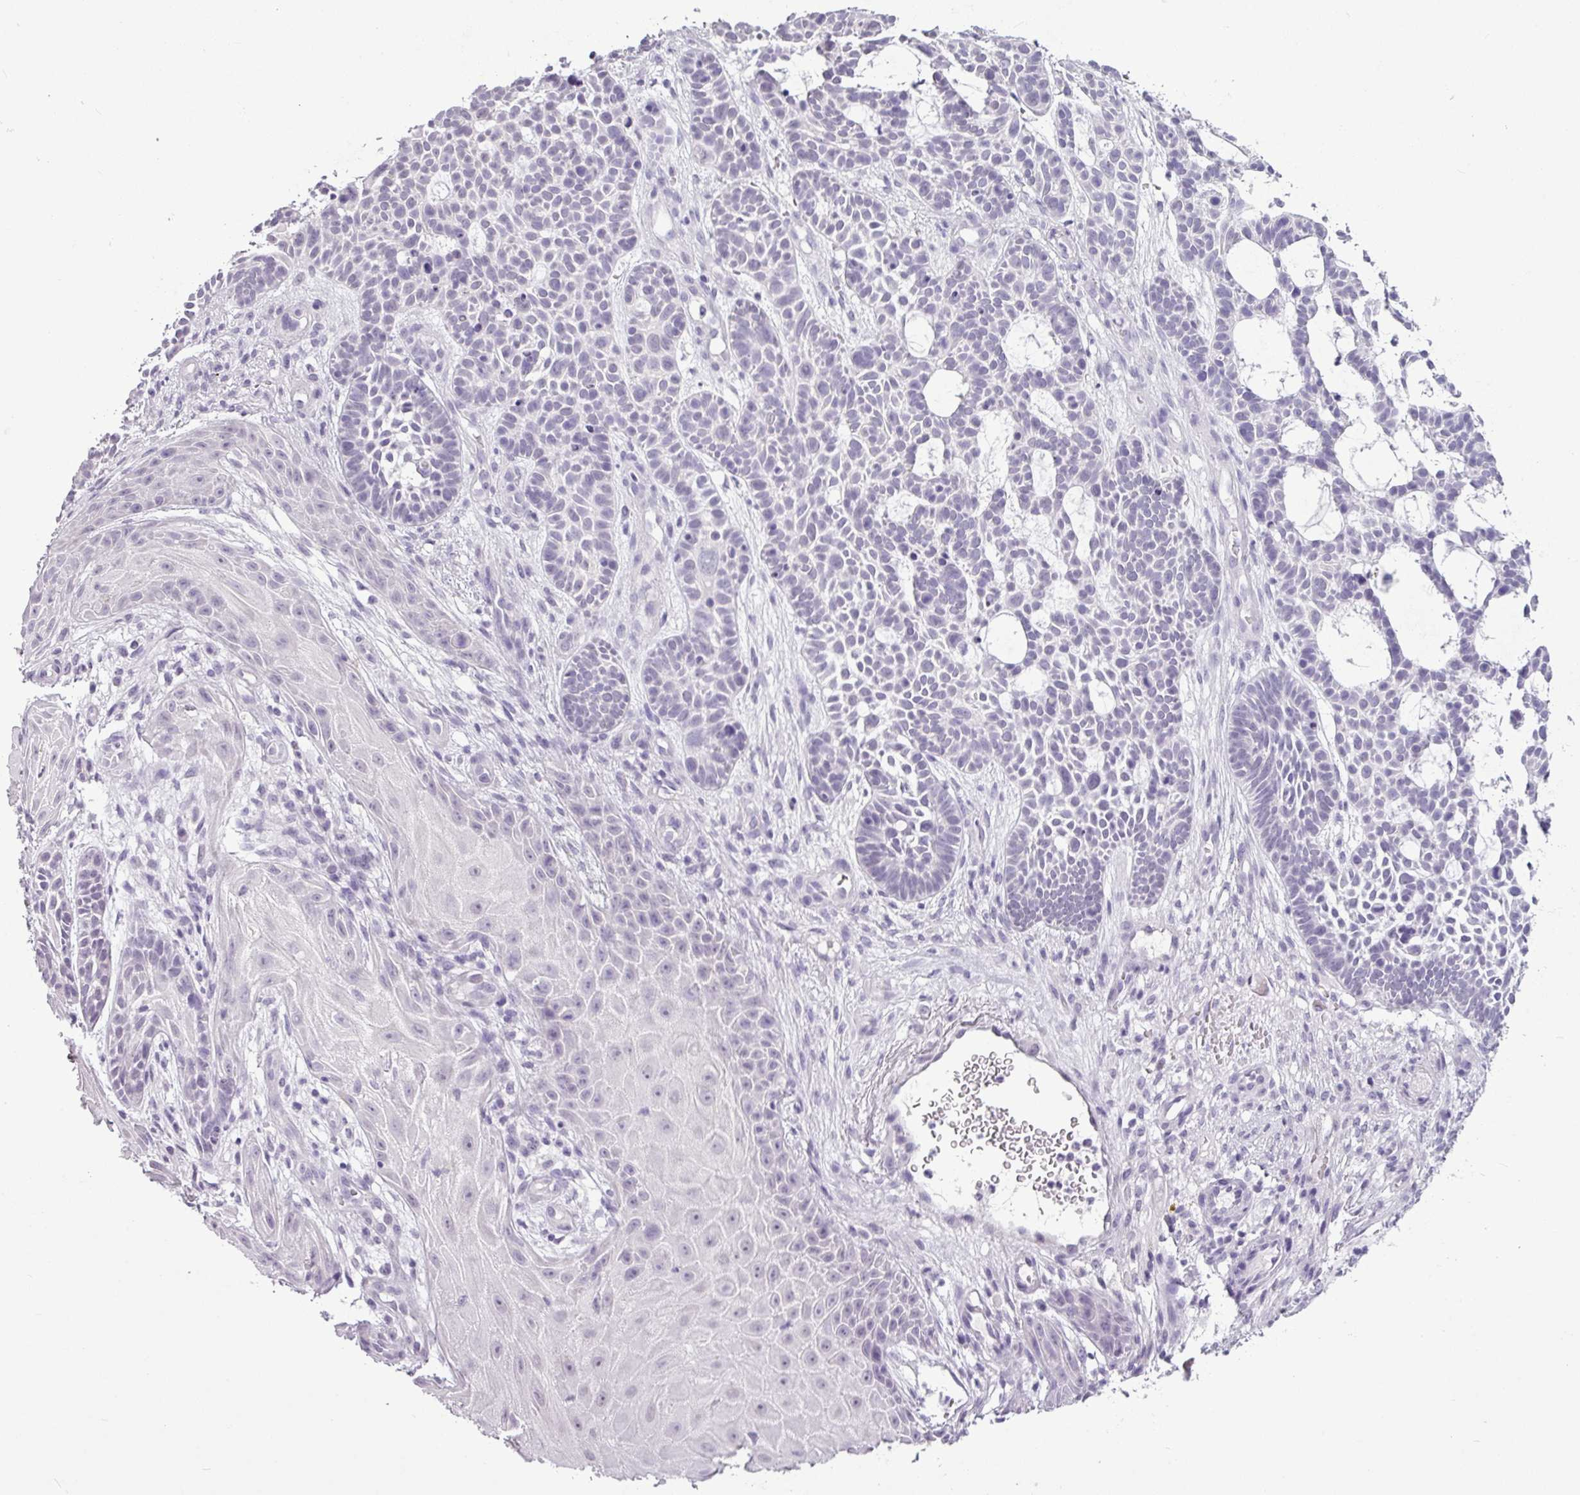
{"staining": {"intensity": "negative", "quantity": "none", "location": "none"}, "tissue": "skin cancer", "cell_type": "Tumor cells", "image_type": "cancer", "snomed": [{"axis": "morphology", "description": "Basal cell carcinoma"}, {"axis": "topography", "description": "Skin"}], "caption": "Tumor cells show no significant protein expression in skin cancer (basal cell carcinoma). (DAB (3,3'-diaminobenzidine) immunohistochemistry (IHC), high magnification).", "gene": "AMY2A", "patient": {"sex": "male", "age": 89}}